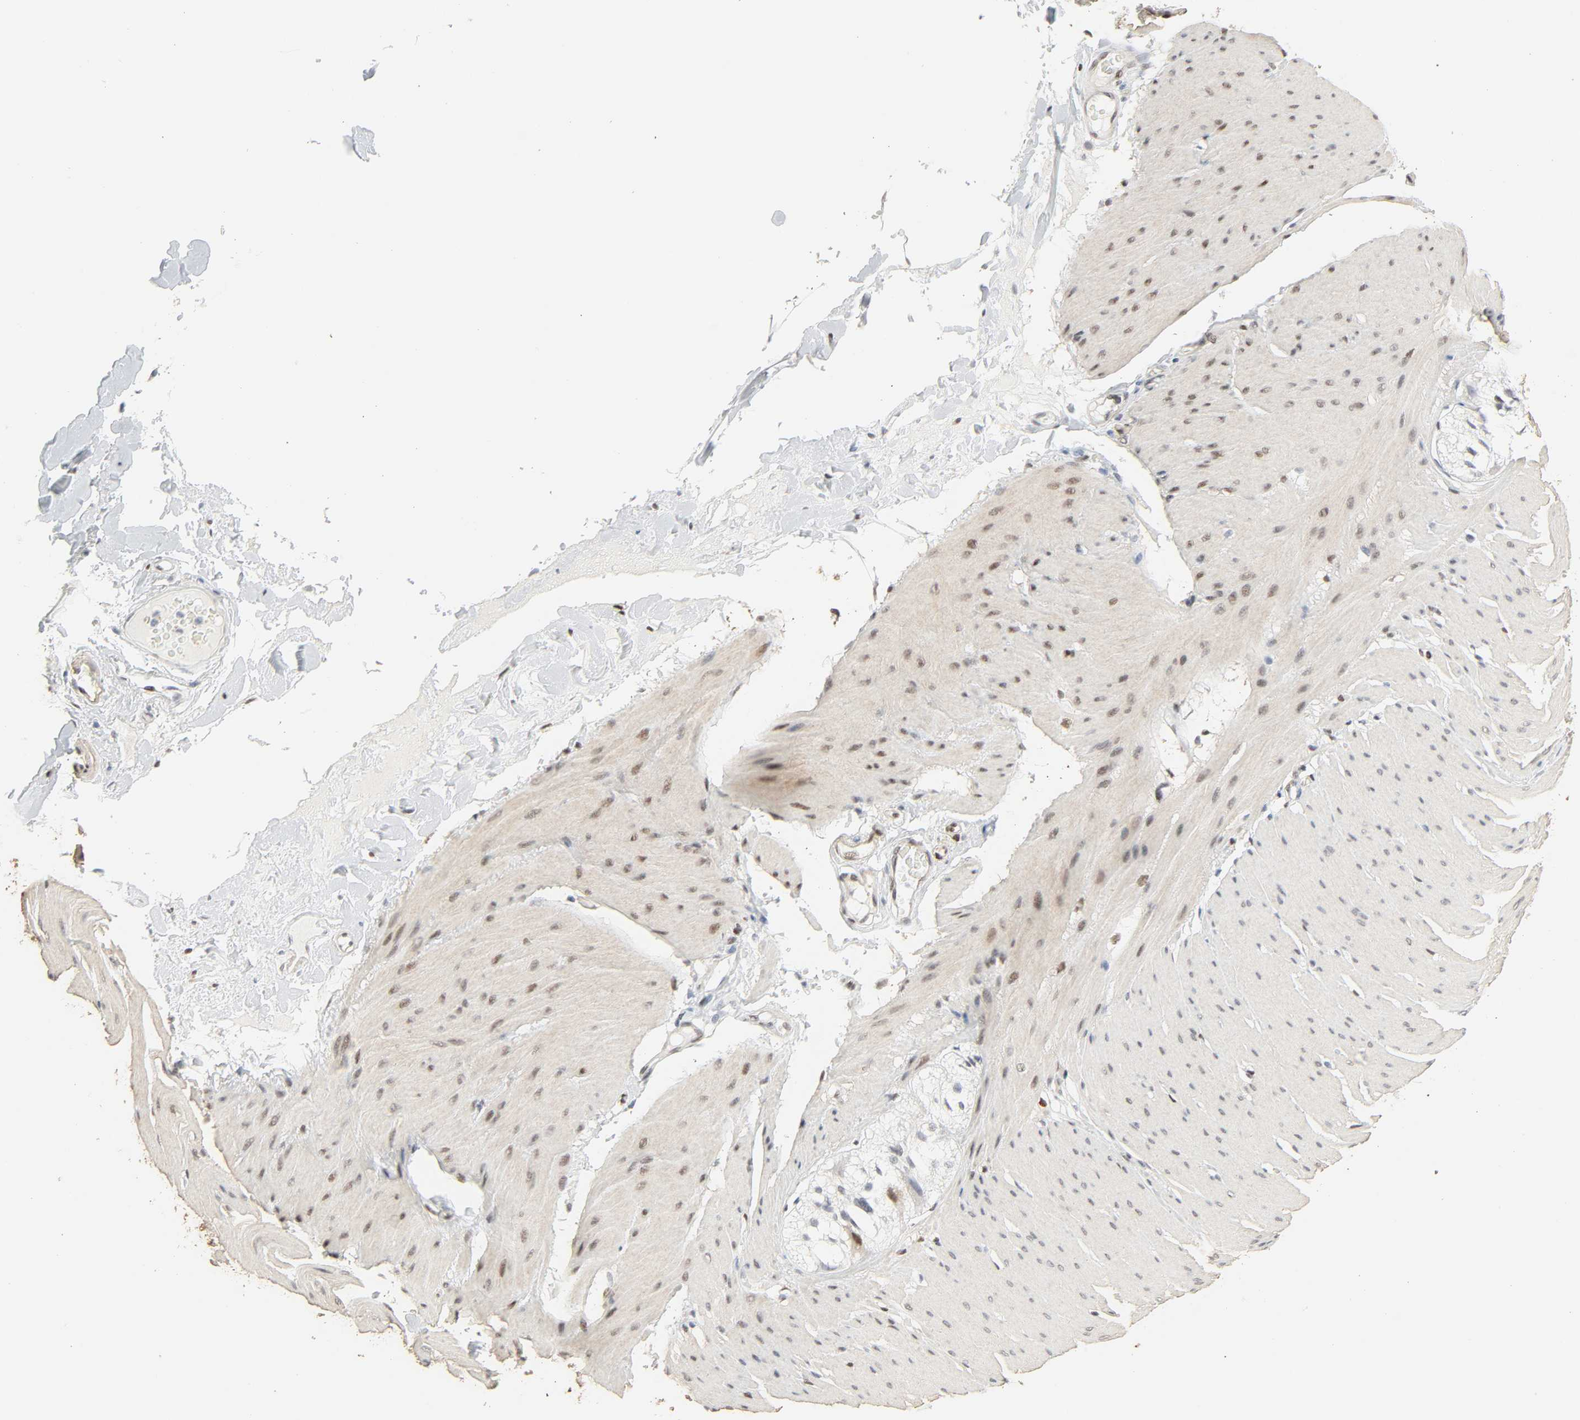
{"staining": {"intensity": "weak", "quantity": ">75%", "location": "cytoplasmic/membranous,nuclear"}, "tissue": "smooth muscle", "cell_type": "Smooth muscle cells", "image_type": "normal", "snomed": [{"axis": "morphology", "description": "Normal tissue, NOS"}, {"axis": "topography", "description": "Smooth muscle"}, {"axis": "topography", "description": "Colon"}], "caption": "Immunohistochemistry (IHC) image of benign human smooth muscle stained for a protein (brown), which exhibits low levels of weak cytoplasmic/membranous,nuclear positivity in approximately >75% of smooth muscle cells.", "gene": "ZBTB16", "patient": {"sex": "male", "age": 67}}